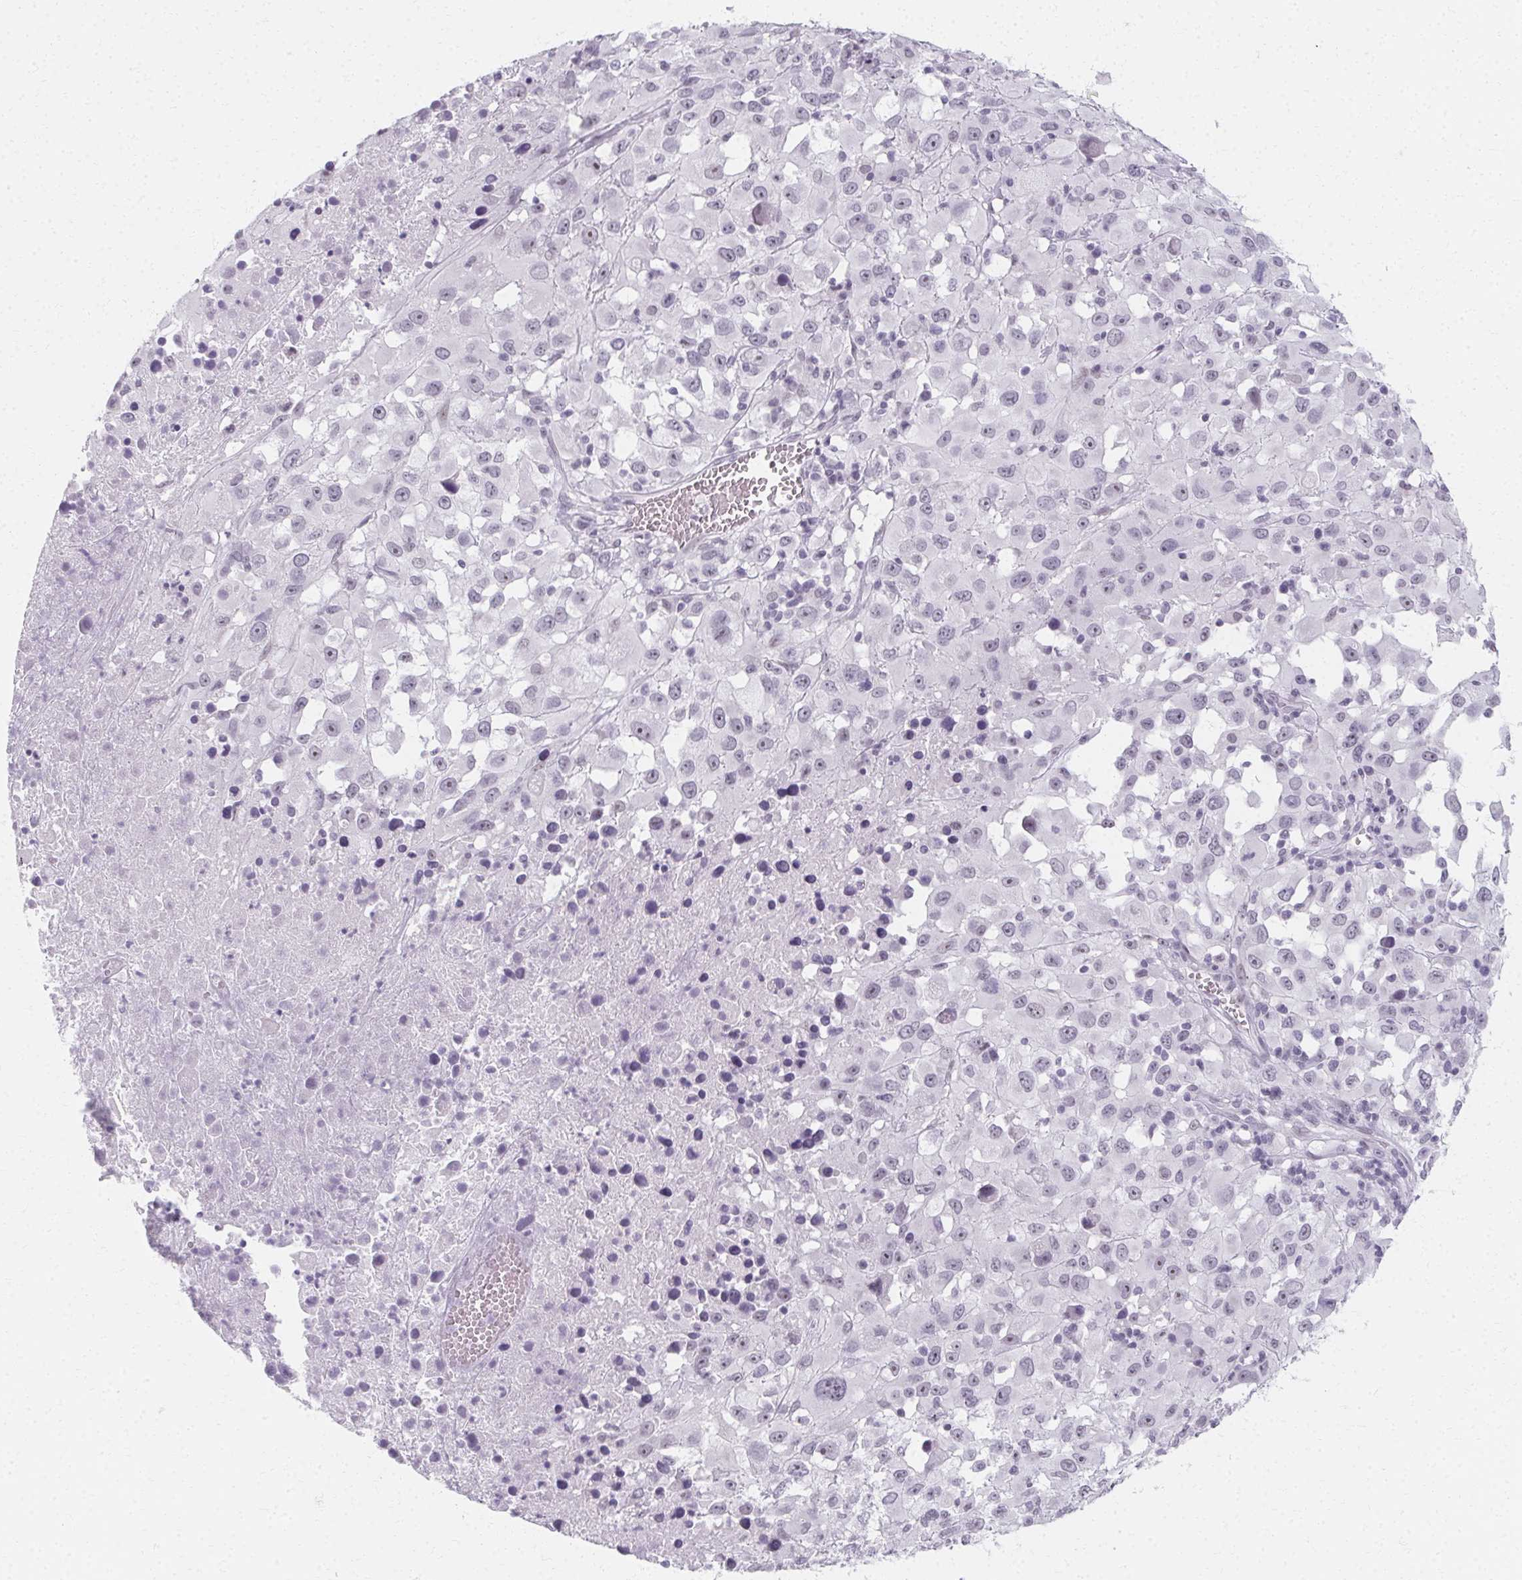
{"staining": {"intensity": "negative", "quantity": "none", "location": "none"}, "tissue": "melanoma", "cell_type": "Tumor cells", "image_type": "cancer", "snomed": [{"axis": "morphology", "description": "Malignant melanoma, Metastatic site"}, {"axis": "topography", "description": "Soft tissue"}], "caption": "Immunohistochemistry (IHC) photomicrograph of melanoma stained for a protein (brown), which displays no staining in tumor cells. (DAB (3,3'-diaminobenzidine) IHC visualized using brightfield microscopy, high magnification).", "gene": "SYNPR", "patient": {"sex": "male", "age": 50}}